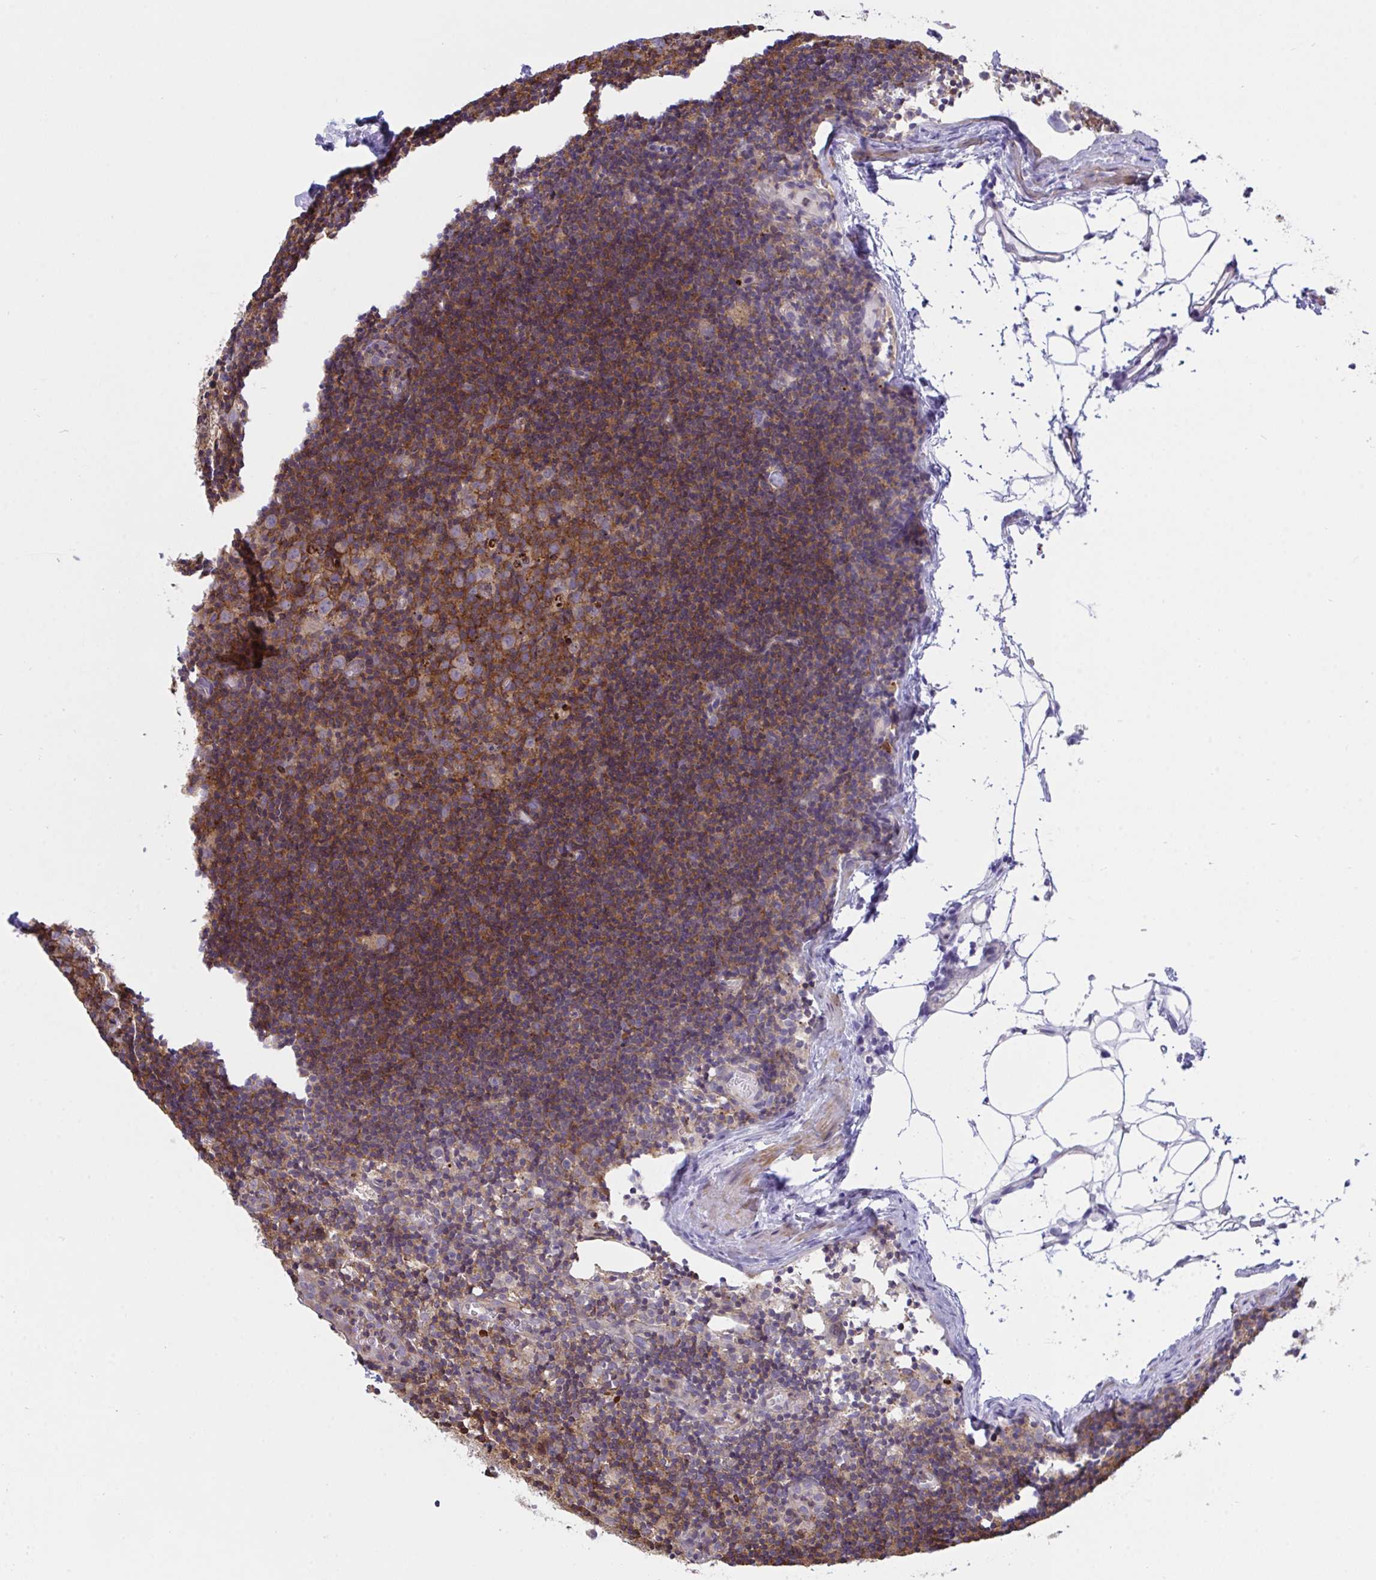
{"staining": {"intensity": "moderate", "quantity": ">75%", "location": "cytoplasmic/membranous"}, "tissue": "lymph node", "cell_type": "Germinal center cells", "image_type": "normal", "snomed": [{"axis": "morphology", "description": "Normal tissue, NOS"}, {"axis": "topography", "description": "Lymph node"}], "caption": "Benign lymph node was stained to show a protein in brown. There is medium levels of moderate cytoplasmic/membranous expression in about >75% of germinal center cells.", "gene": "PPIH", "patient": {"sex": "female", "age": 45}}